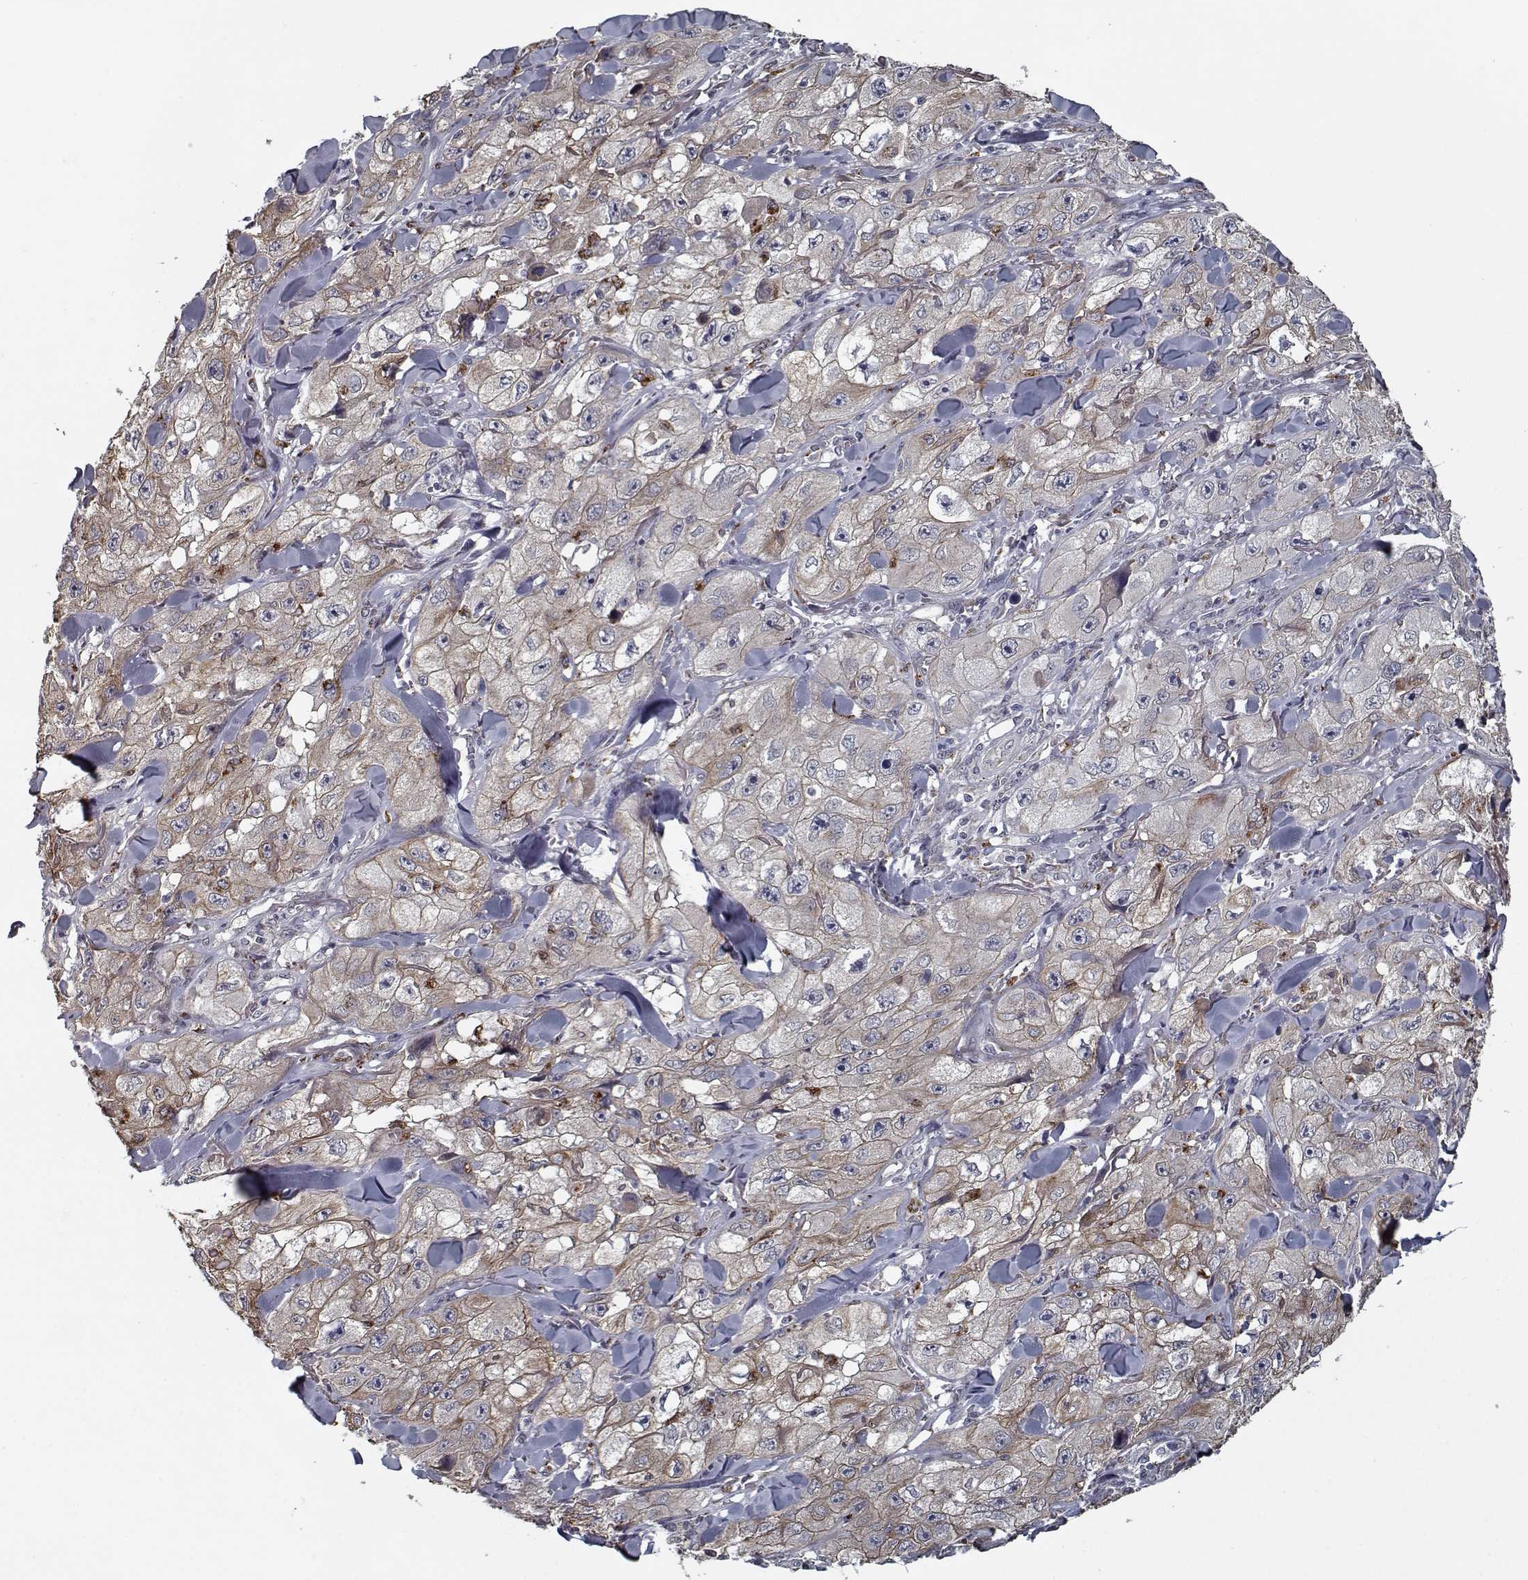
{"staining": {"intensity": "weak", "quantity": ">75%", "location": "cytoplasmic/membranous"}, "tissue": "skin cancer", "cell_type": "Tumor cells", "image_type": "cancer", "snomed": [{"axis": "morphology", "description": "Squamous cell carcinoma, NOS"}, {"axis": "topography", "description": "Skin"}, {"axis": "topography", "description": "Subcutis"}], "caption": "This is a micrograph of immunohistochemistry staining of squamous cell carcinoma (skin), which shows weak staining in the cytoplasmic/membranous of tumor cells.", "gene": "NLK", "patient": {"sex": "male", "age": 73}}